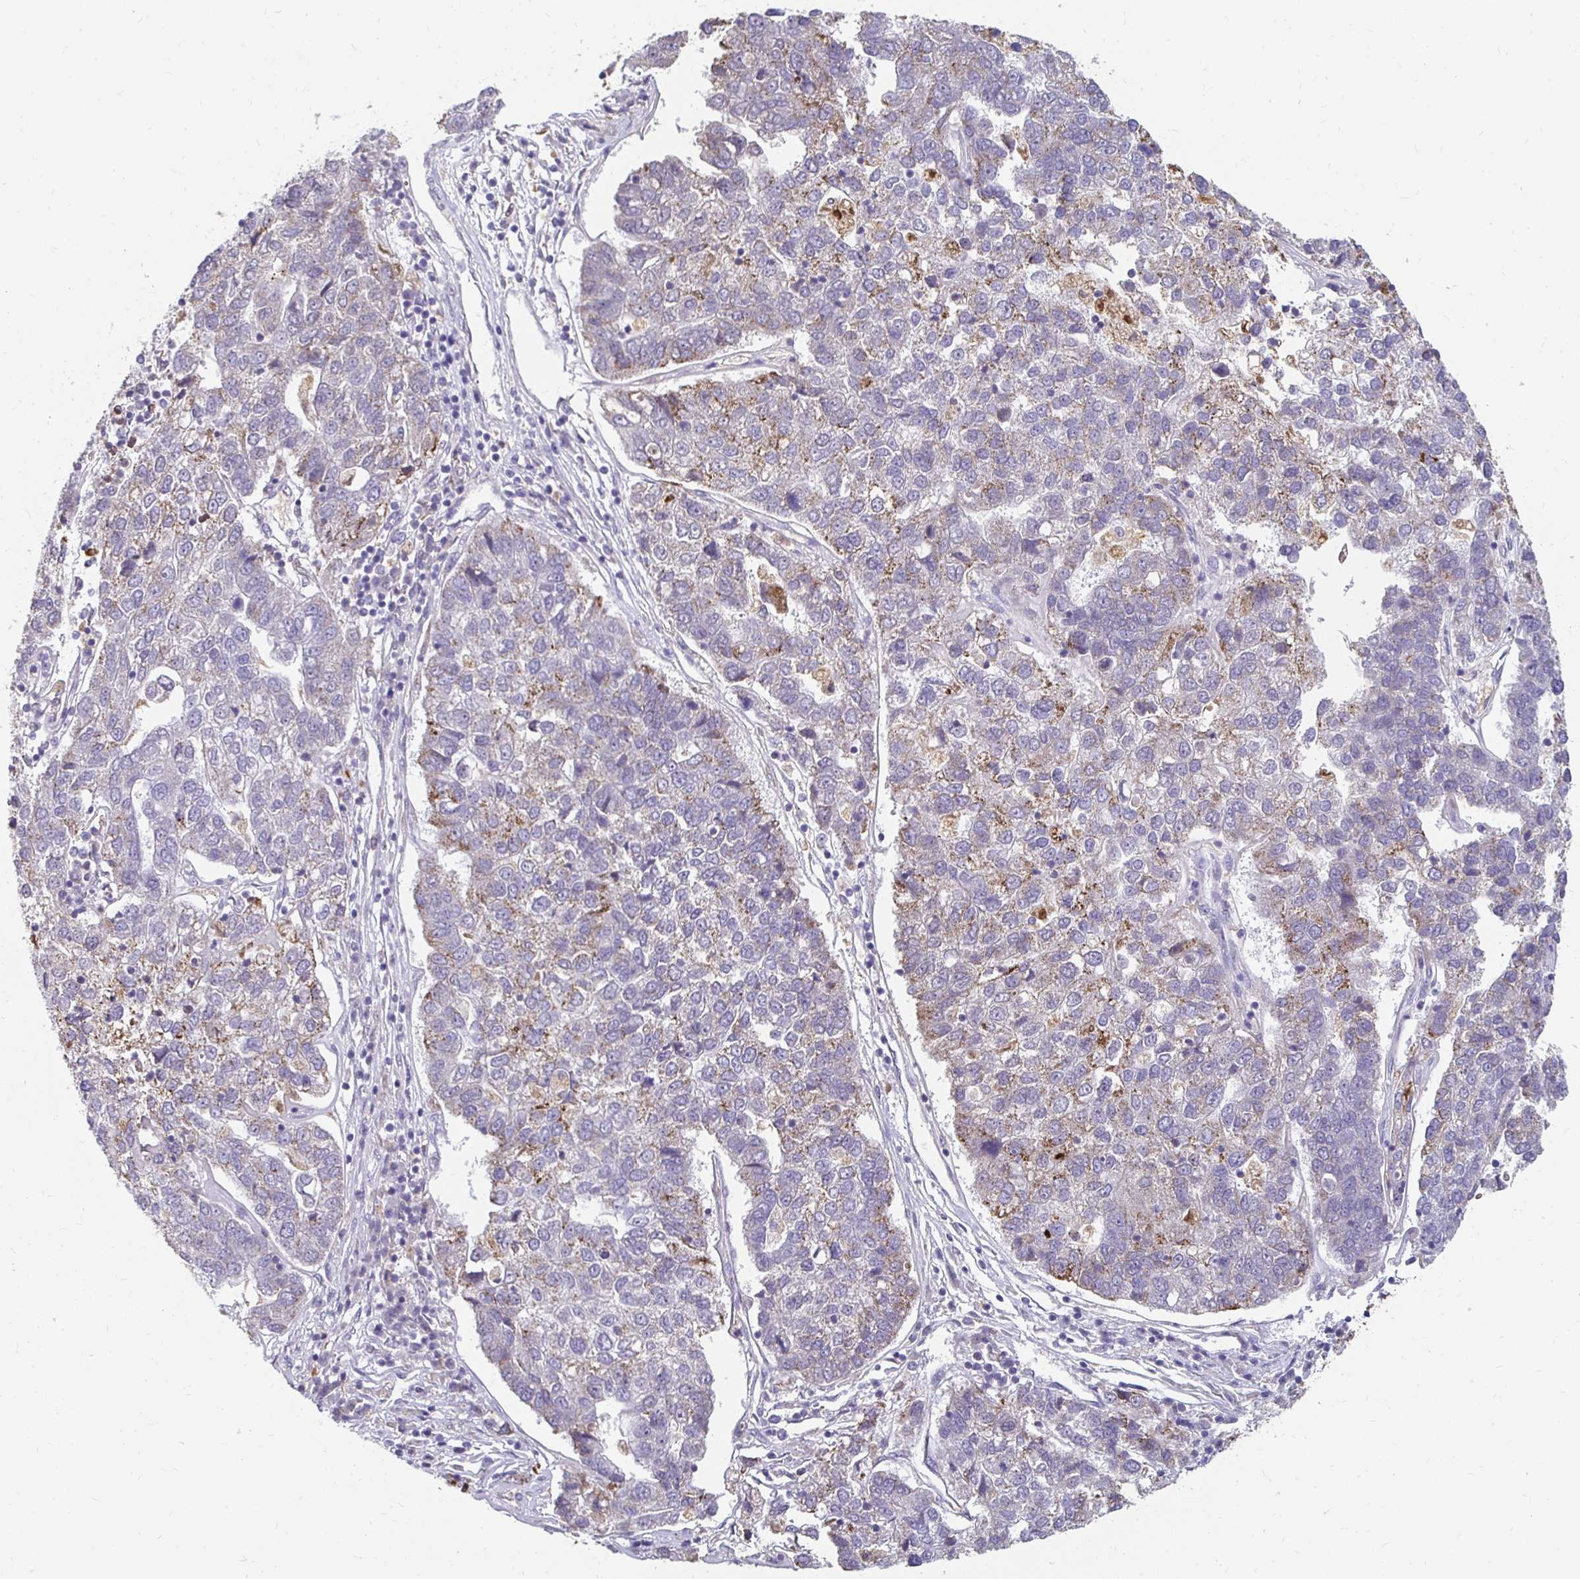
{"staining": {"intensity": "moderate", "quantity": "<25%", "location": "cytoplasmic/membranous"}, "tissue": "pancreatic cancer", "cell_type": "Tumor cells", "image_type": "cancer", "snomed": [{"axis": "morphology", "description": "Adenocarcinoma, NOS"}, {"axis": "topography", "description": "Pancreas"}], "caption": "Pancreatic cancer stained with a brown dye exhibits moderate cytoplasmic/membranous positive expression in approximately <25% of tumor cells.", "gene": "GK2", "patient": {"sex": "female", "age": 61}}